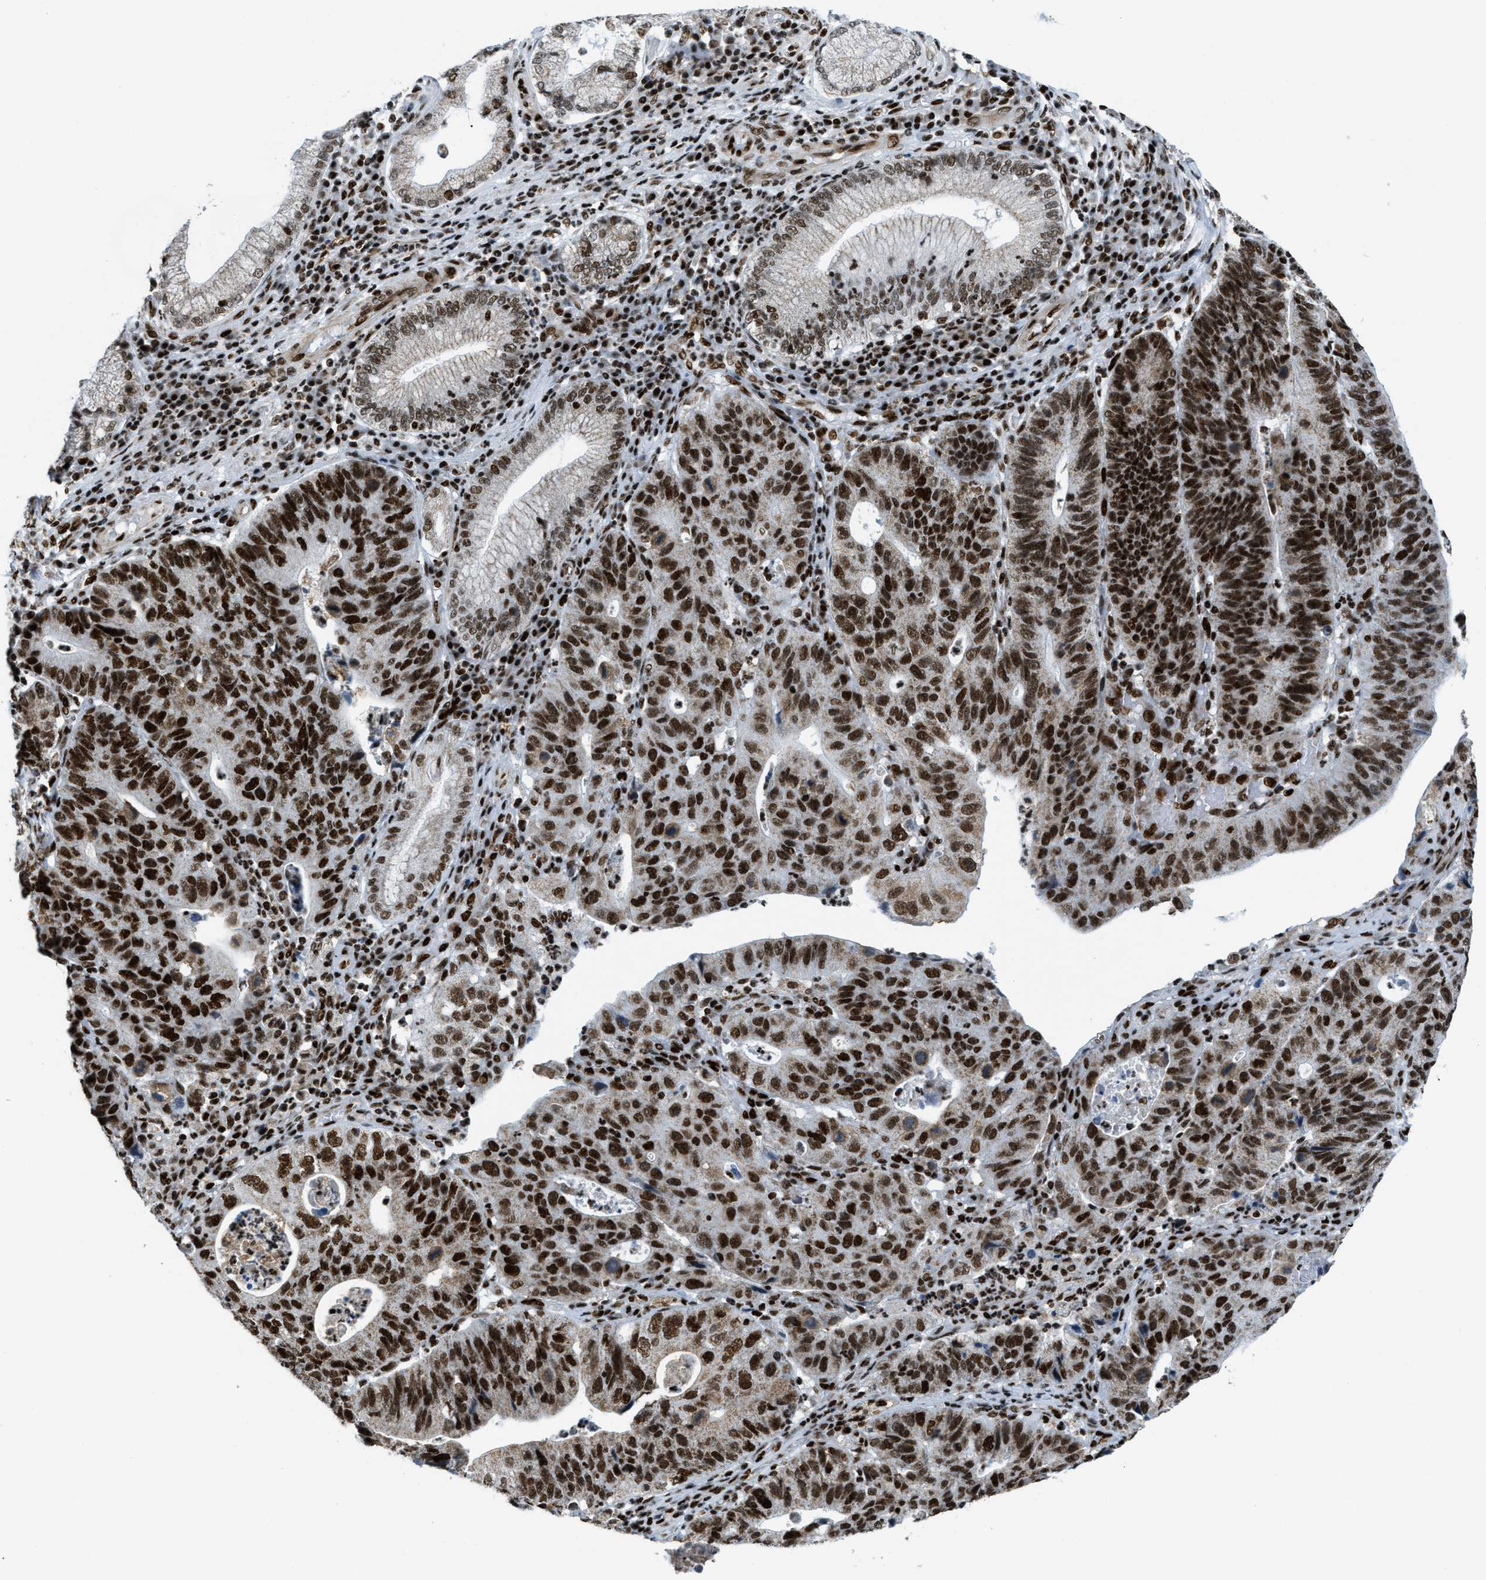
{"staining": {"intensity": "strong", "quantity": ">75%", "location": "nuclear"}, "tissue": "stomach cancer", "cell_type": "Tumor cells", "image_type": "cancer", "snomed": [{"axis": "morphology", "description": "Adenocarcinoma, NOS"}, {"axis": "topography", "description": "Stomach"}], "caption": "The immunohistochemical stain labels strong nuclear positivity in tumor cells of stomach adenocarcinoma tissue.", "gene": "GABPB1", "patient": {"sex": "male", "age": 59}}